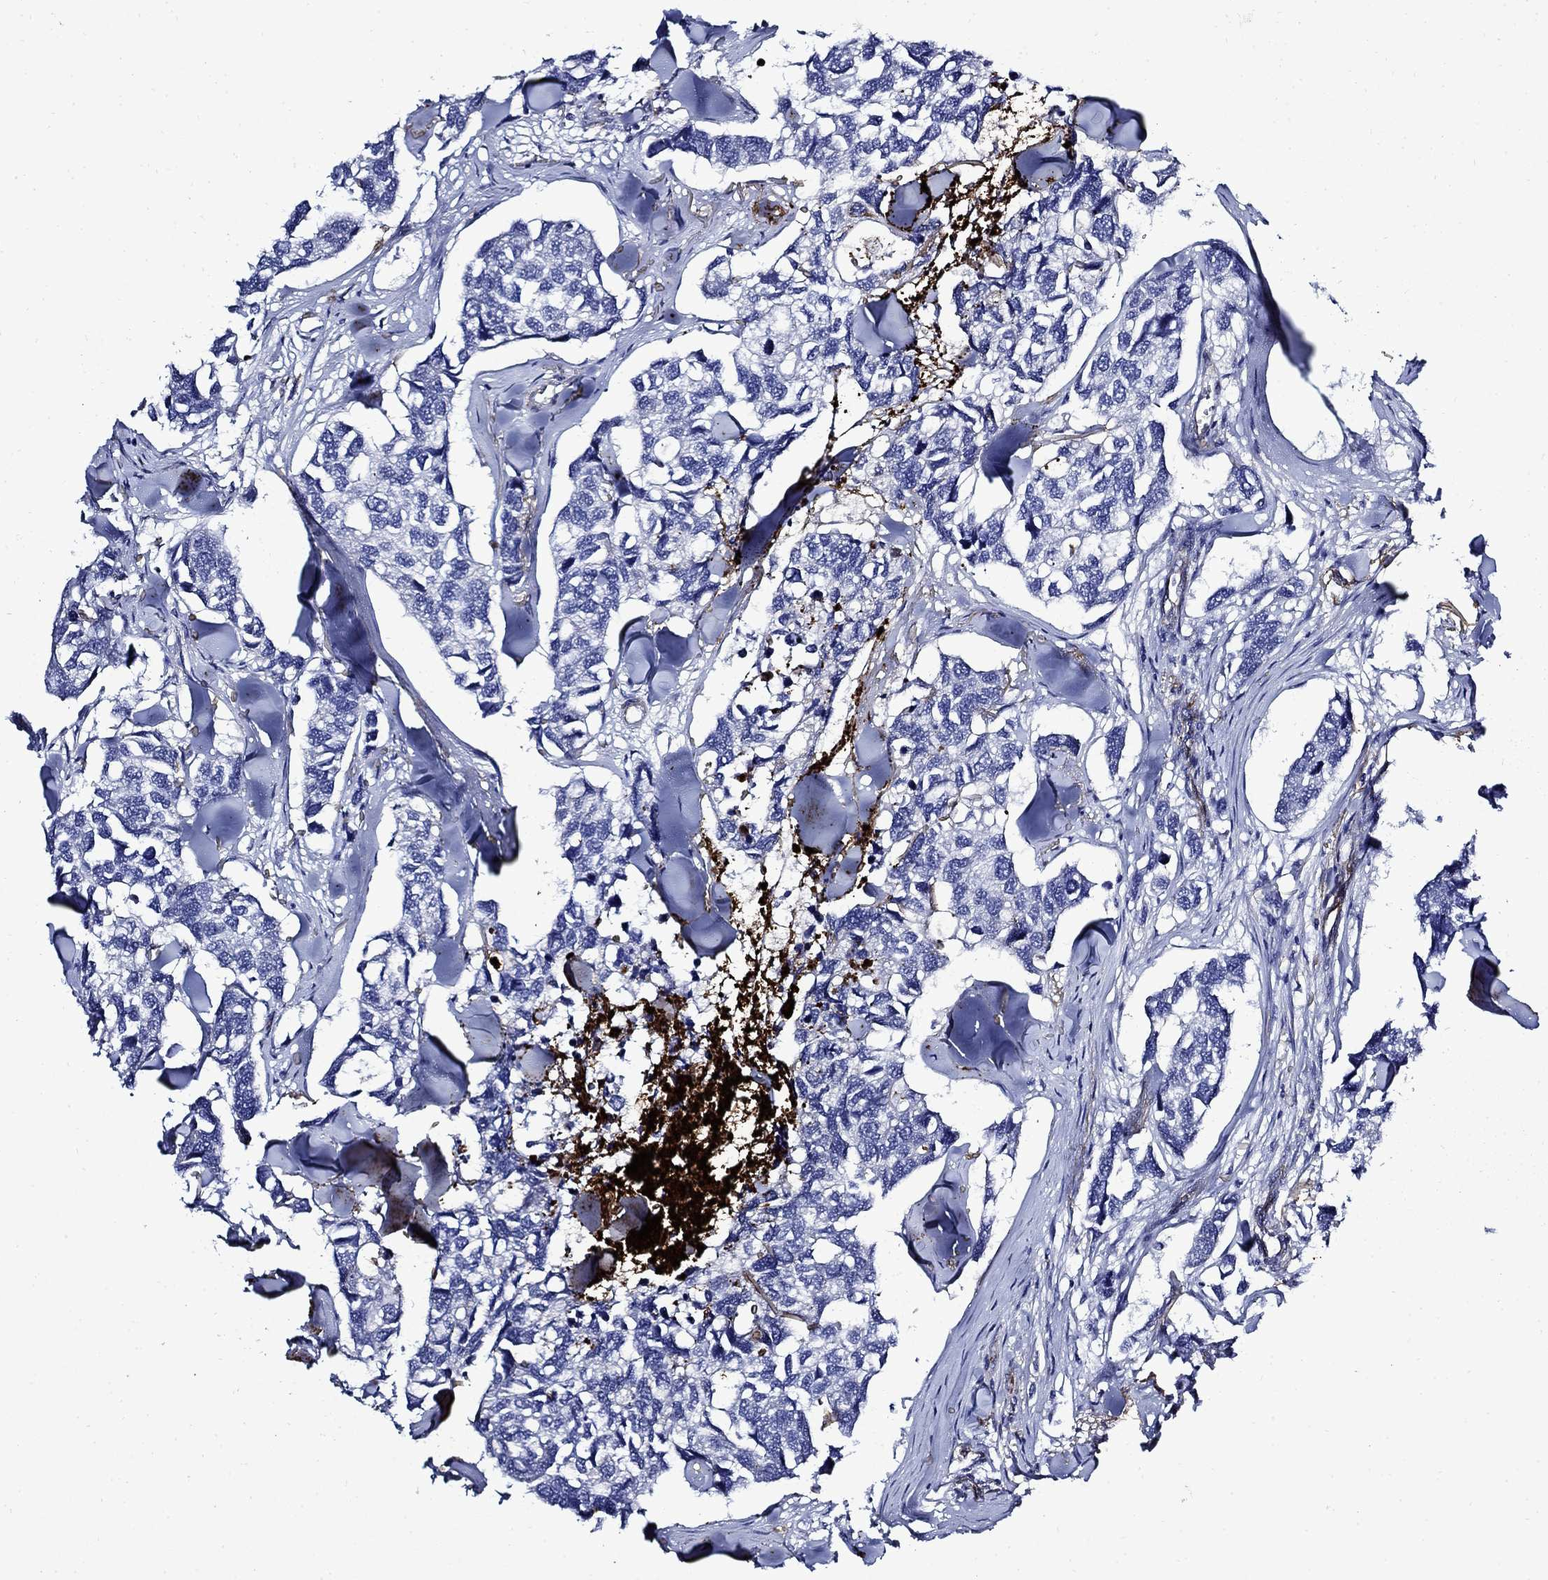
{"staining": {"intensity": "negative", "quantity": "none", "location": "none"}, "tissue": "breast cancer", "cell_type": "Tumor cells", "image_type": "cancer", "snomed": [{"axis": "morphology", "description": "Duct carcinoma"}, {"axis": "topography", "description": "Breast"}], "caption": "DAB immunohistochemical staining of breast cancer (invasive ductal carcinoma) demonstrates no significant positivity in tumor cells.", "gene": "VTN", "patient": {"sex": "female", "age": 83}}